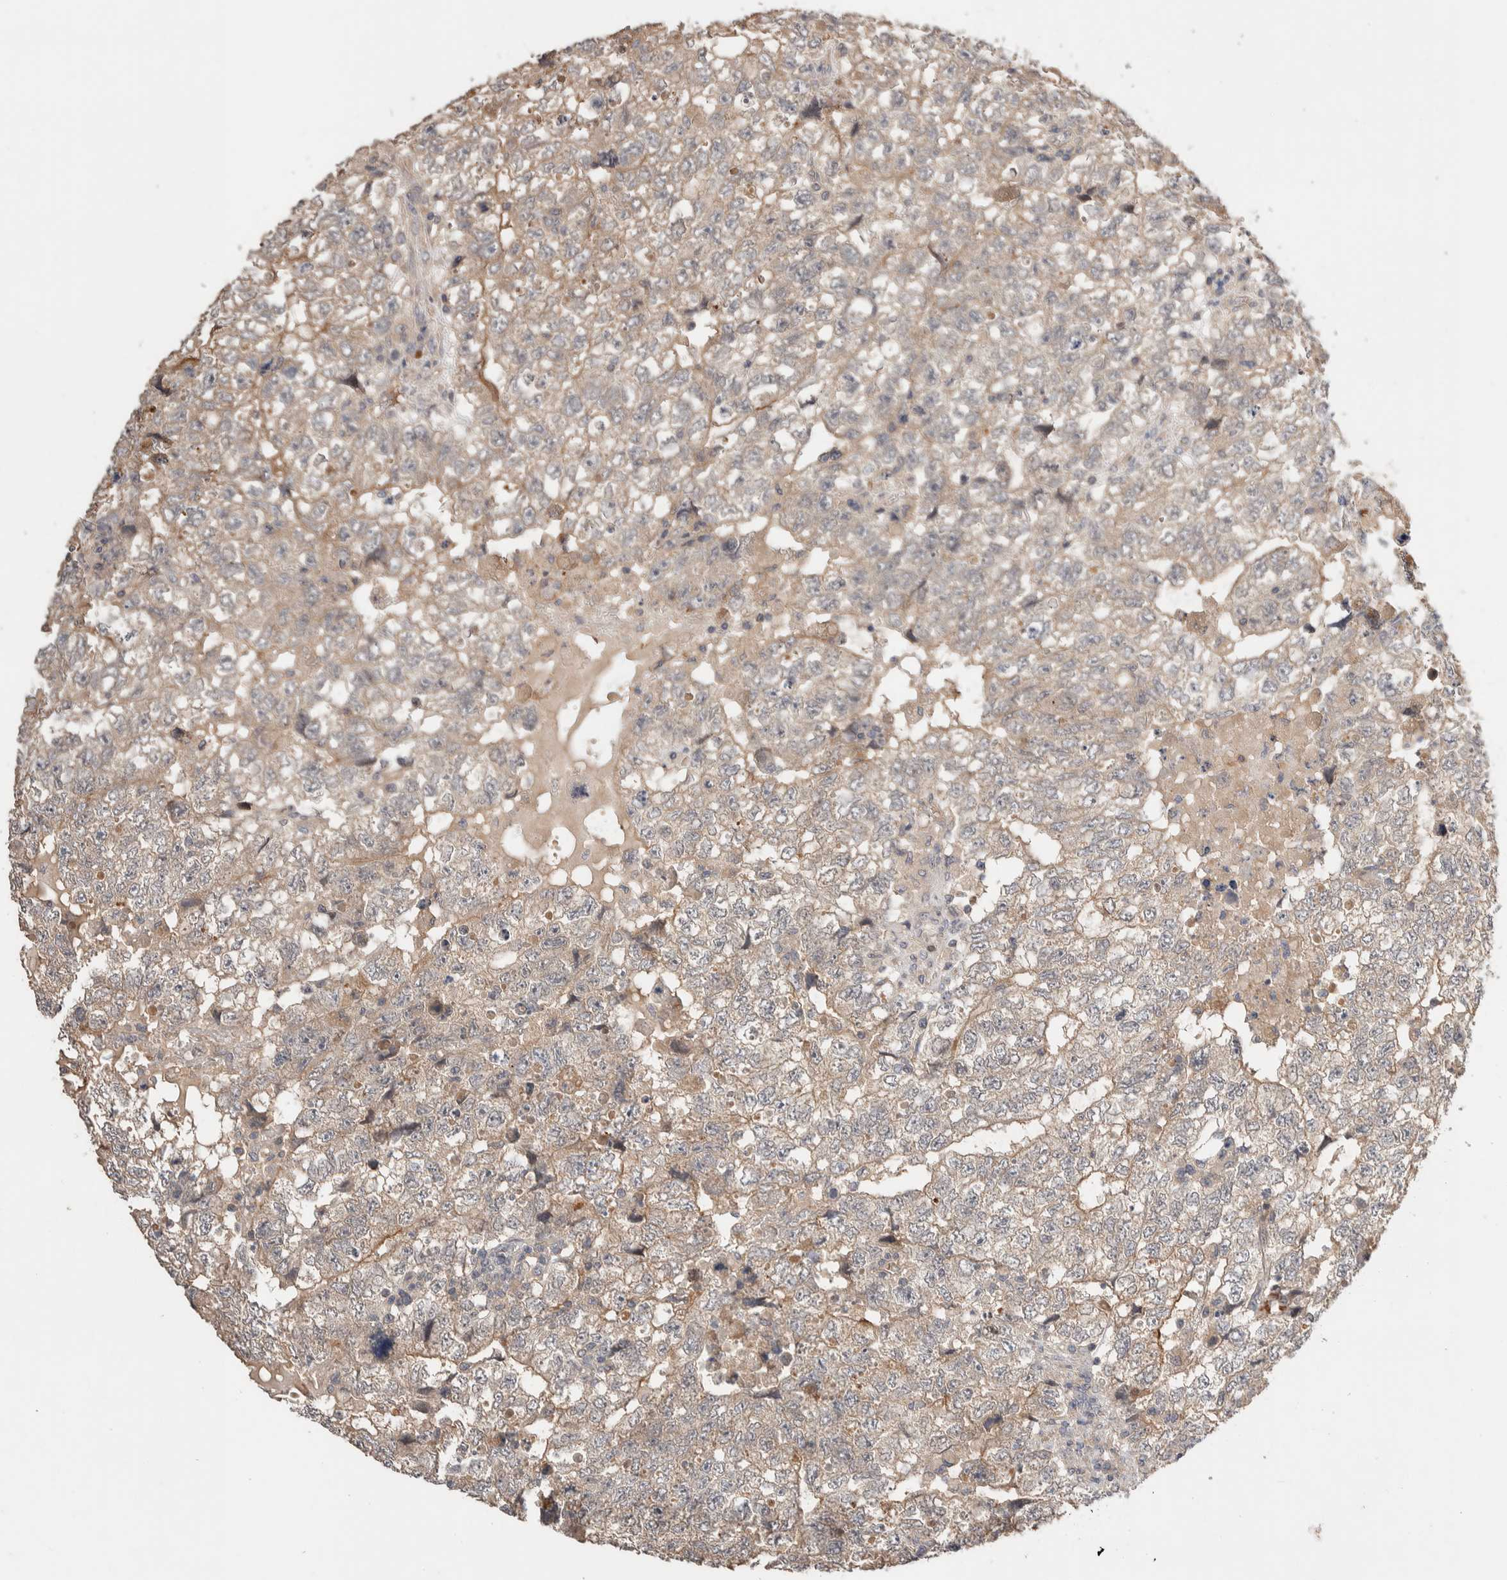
{"staining": {"intensity": "weak", "quantity": ">75%", "location": "cytoplasmic/membranous"}, "tissue": "testis cancer", "cell_type": "Tumor cells", "image_type": "cancer", "snomed": [{"axis": "morphology", "description": "Carcinoma, Embryonal, NOS"}, {"axis": "topography", "description": "Testis"}], "caption": "Immunohistochemical staining of human testis cancer (embryonal carcinoma) displays low levels of weak cytoplasmic/membranous expression in about >75% of tumor cells. (Stains: DAB (3,3'-diaminobenzidine) in brown, nuclei in blue, Microscopy: brightfield microscopy at high magnification).", "gene": "WDR91", "patient": {"sex": "male", "age": 36}}